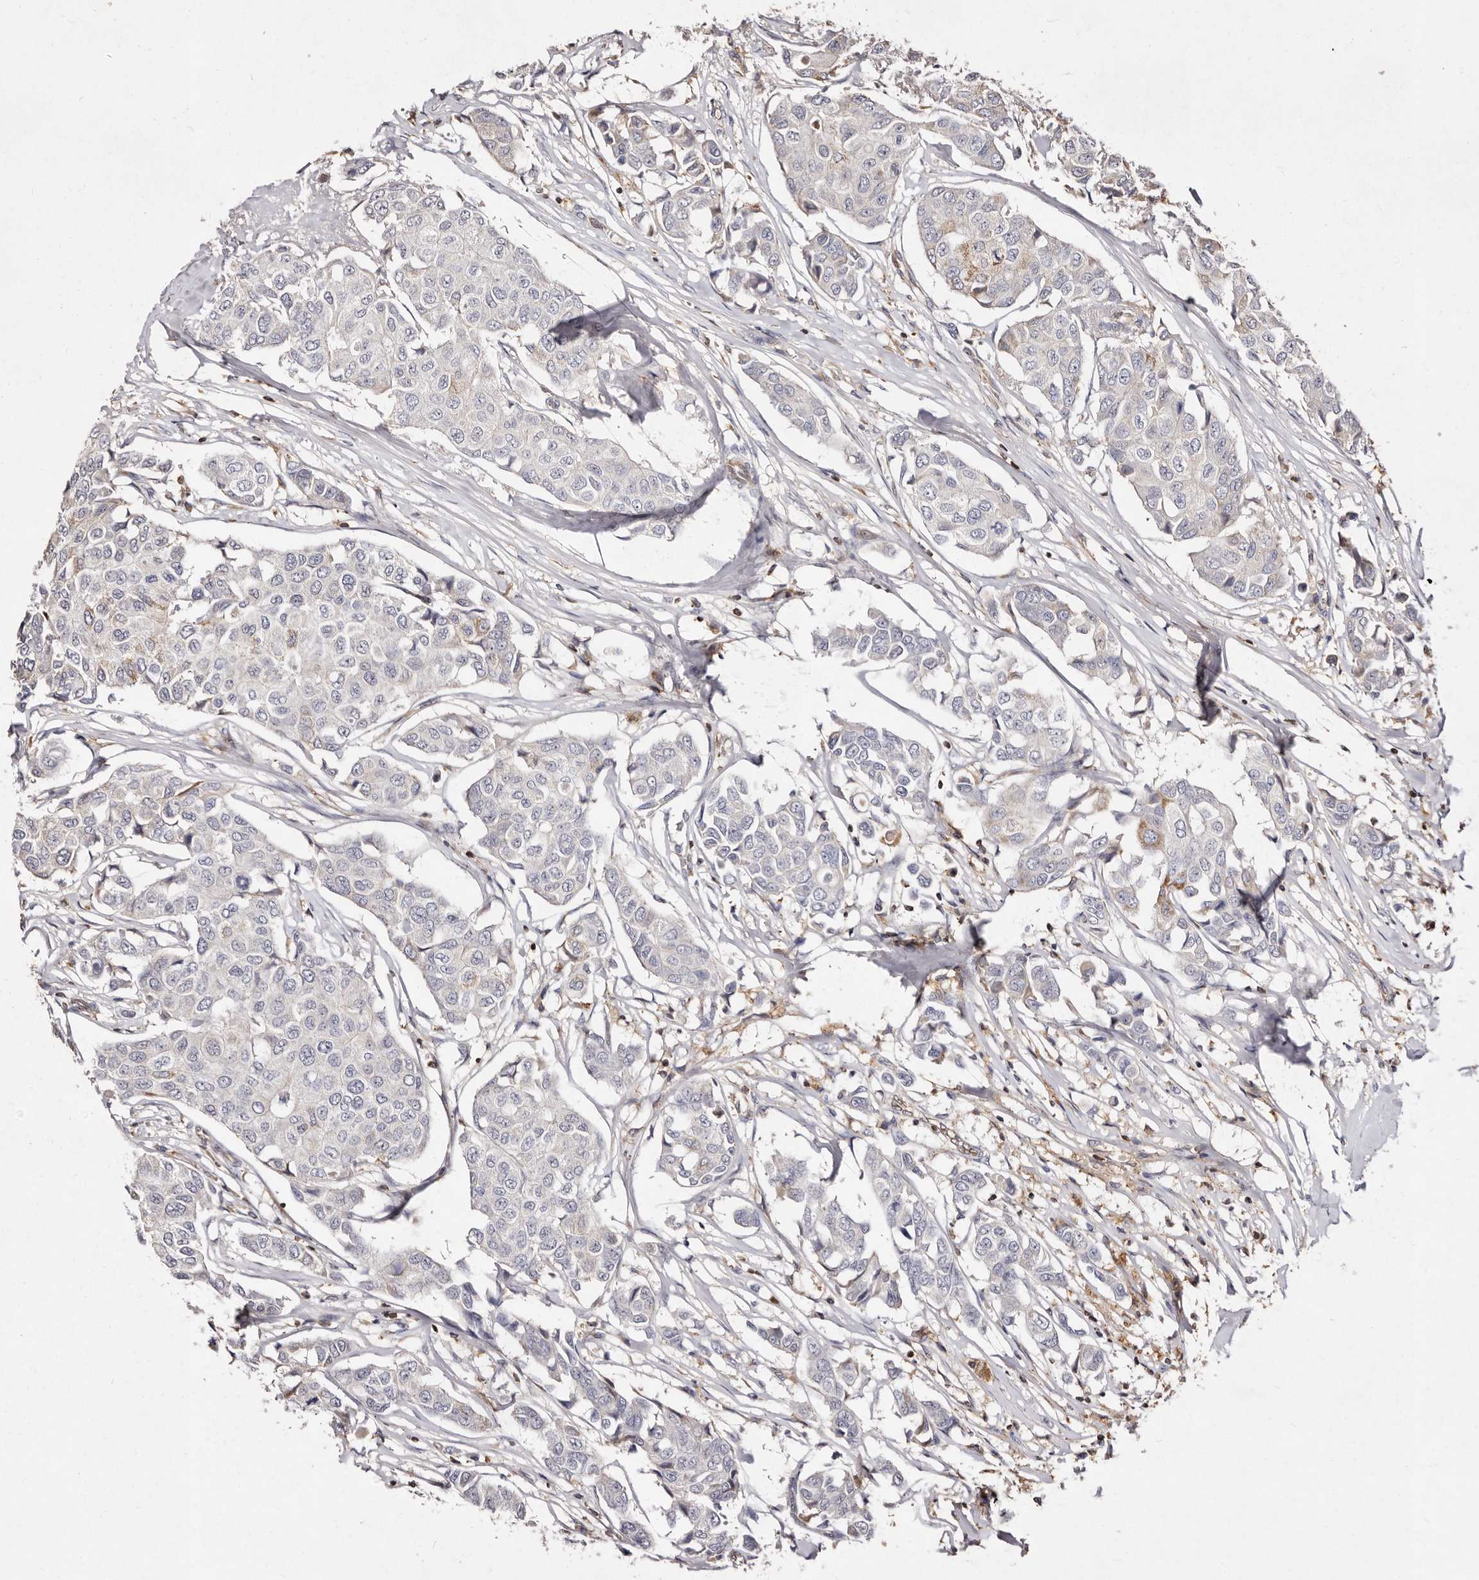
{"staining": {"intensity": "negative", "quantity": "none", "location": "none"}, "tissue": "breast cancer", "cell_type": "Tumor cells", "image_type": "cancer", "snomed": [{"axis": "morphology", "description": "Duct carcinoma"}, {"axis": "topography", "description": "Breast"}], "caption": "Breast cancer (invasive ductal carcinoma) stained for a protein using immunohistochemistry displays no expression tumor cells.", "gene": "GIMAP4", "patient": {"sex": "female", "age": 80}}